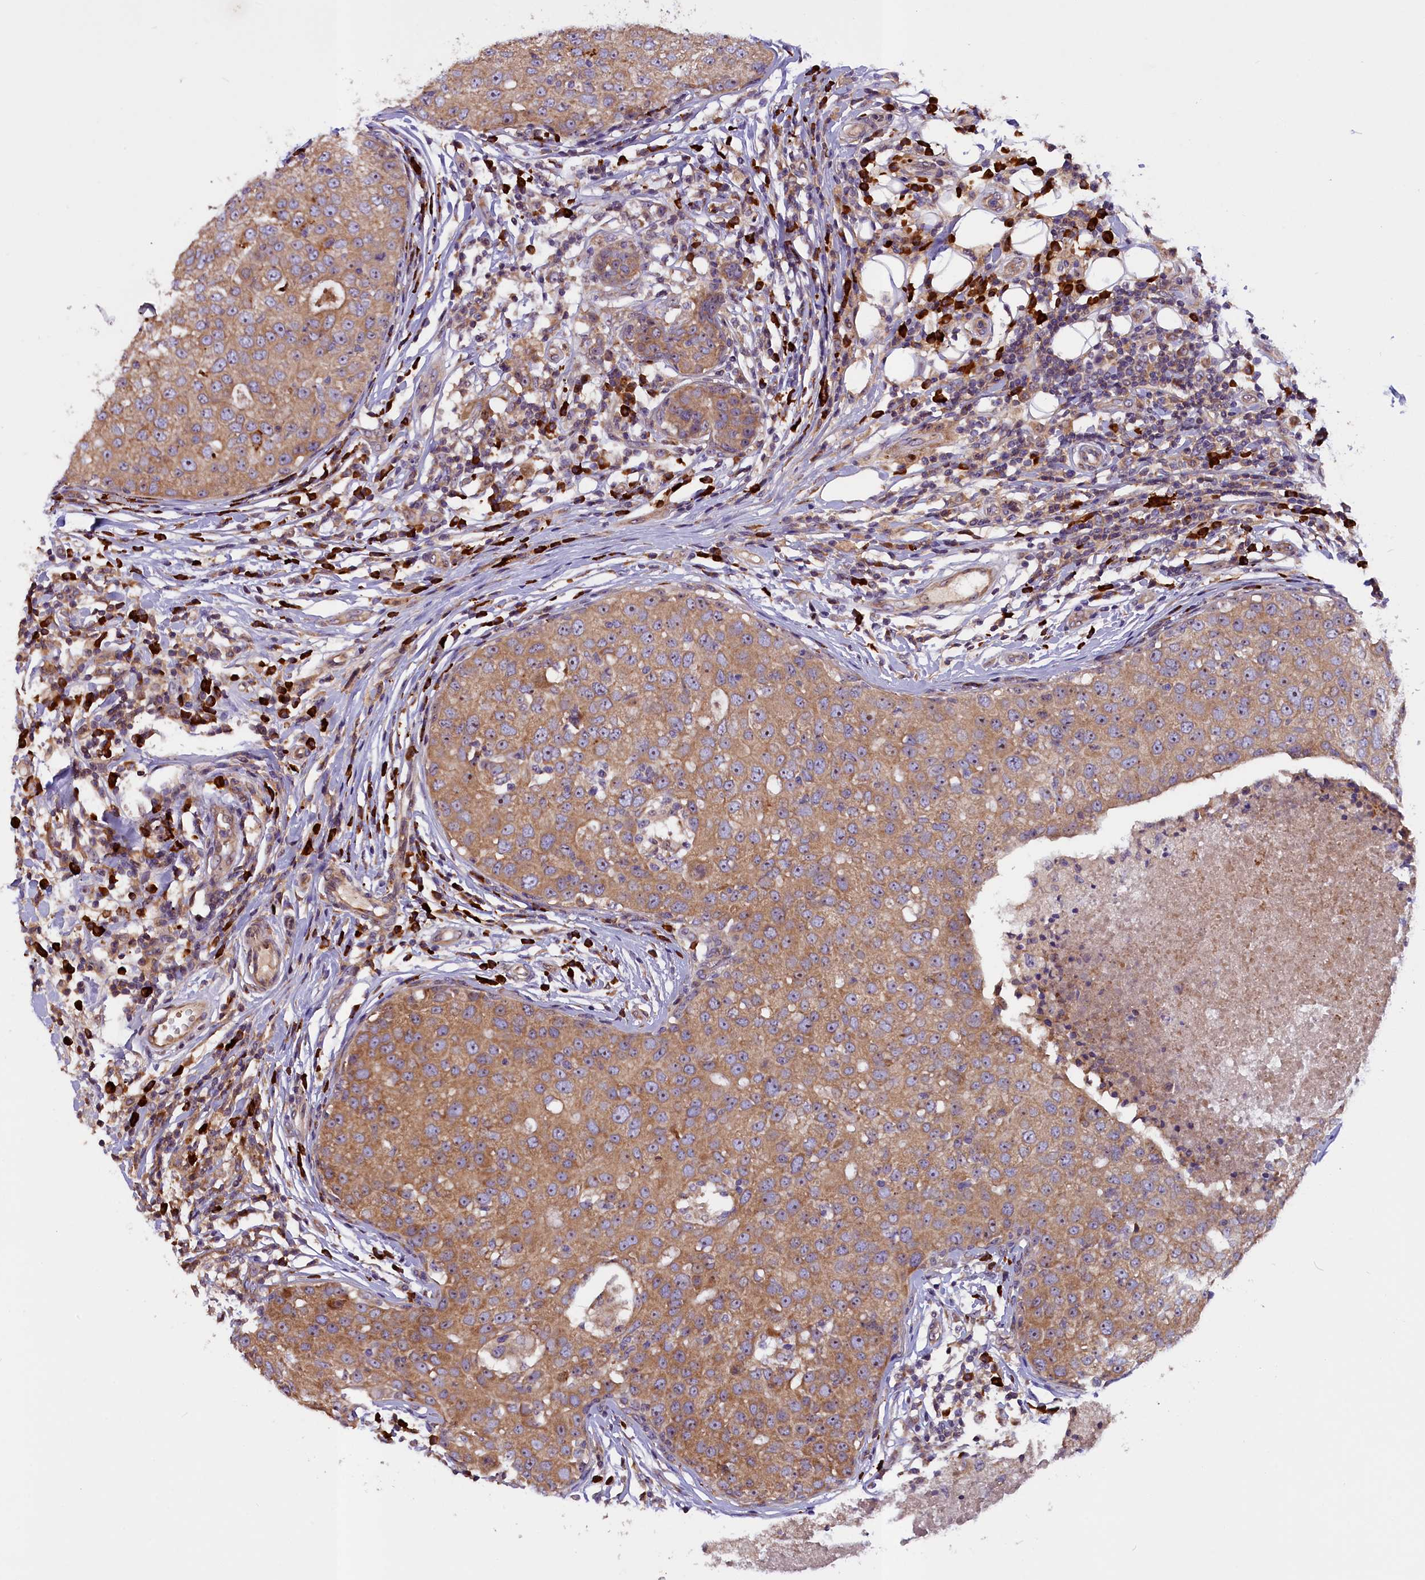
{"staining": {"intensity": "moderate", "quantity": ">75%", "location": "cytoplasmic/membranous"}, "tissue": "breast cancer", "cell_type": "Tumor cells", "image_type": "cancer", "snomed": [{"axis": "morphology", "description": "Duct carcinoma"}, {"axis": "topography", "description": "Breast"}], "caption": "A histopathology image of breast cancer (intraductal carcinoma) stained for a protein shows moderate cytoplasmic/membranous brown staining in tumor cells.", "gene": "FRY", "patient": {"sex": "female", "age": 27}}